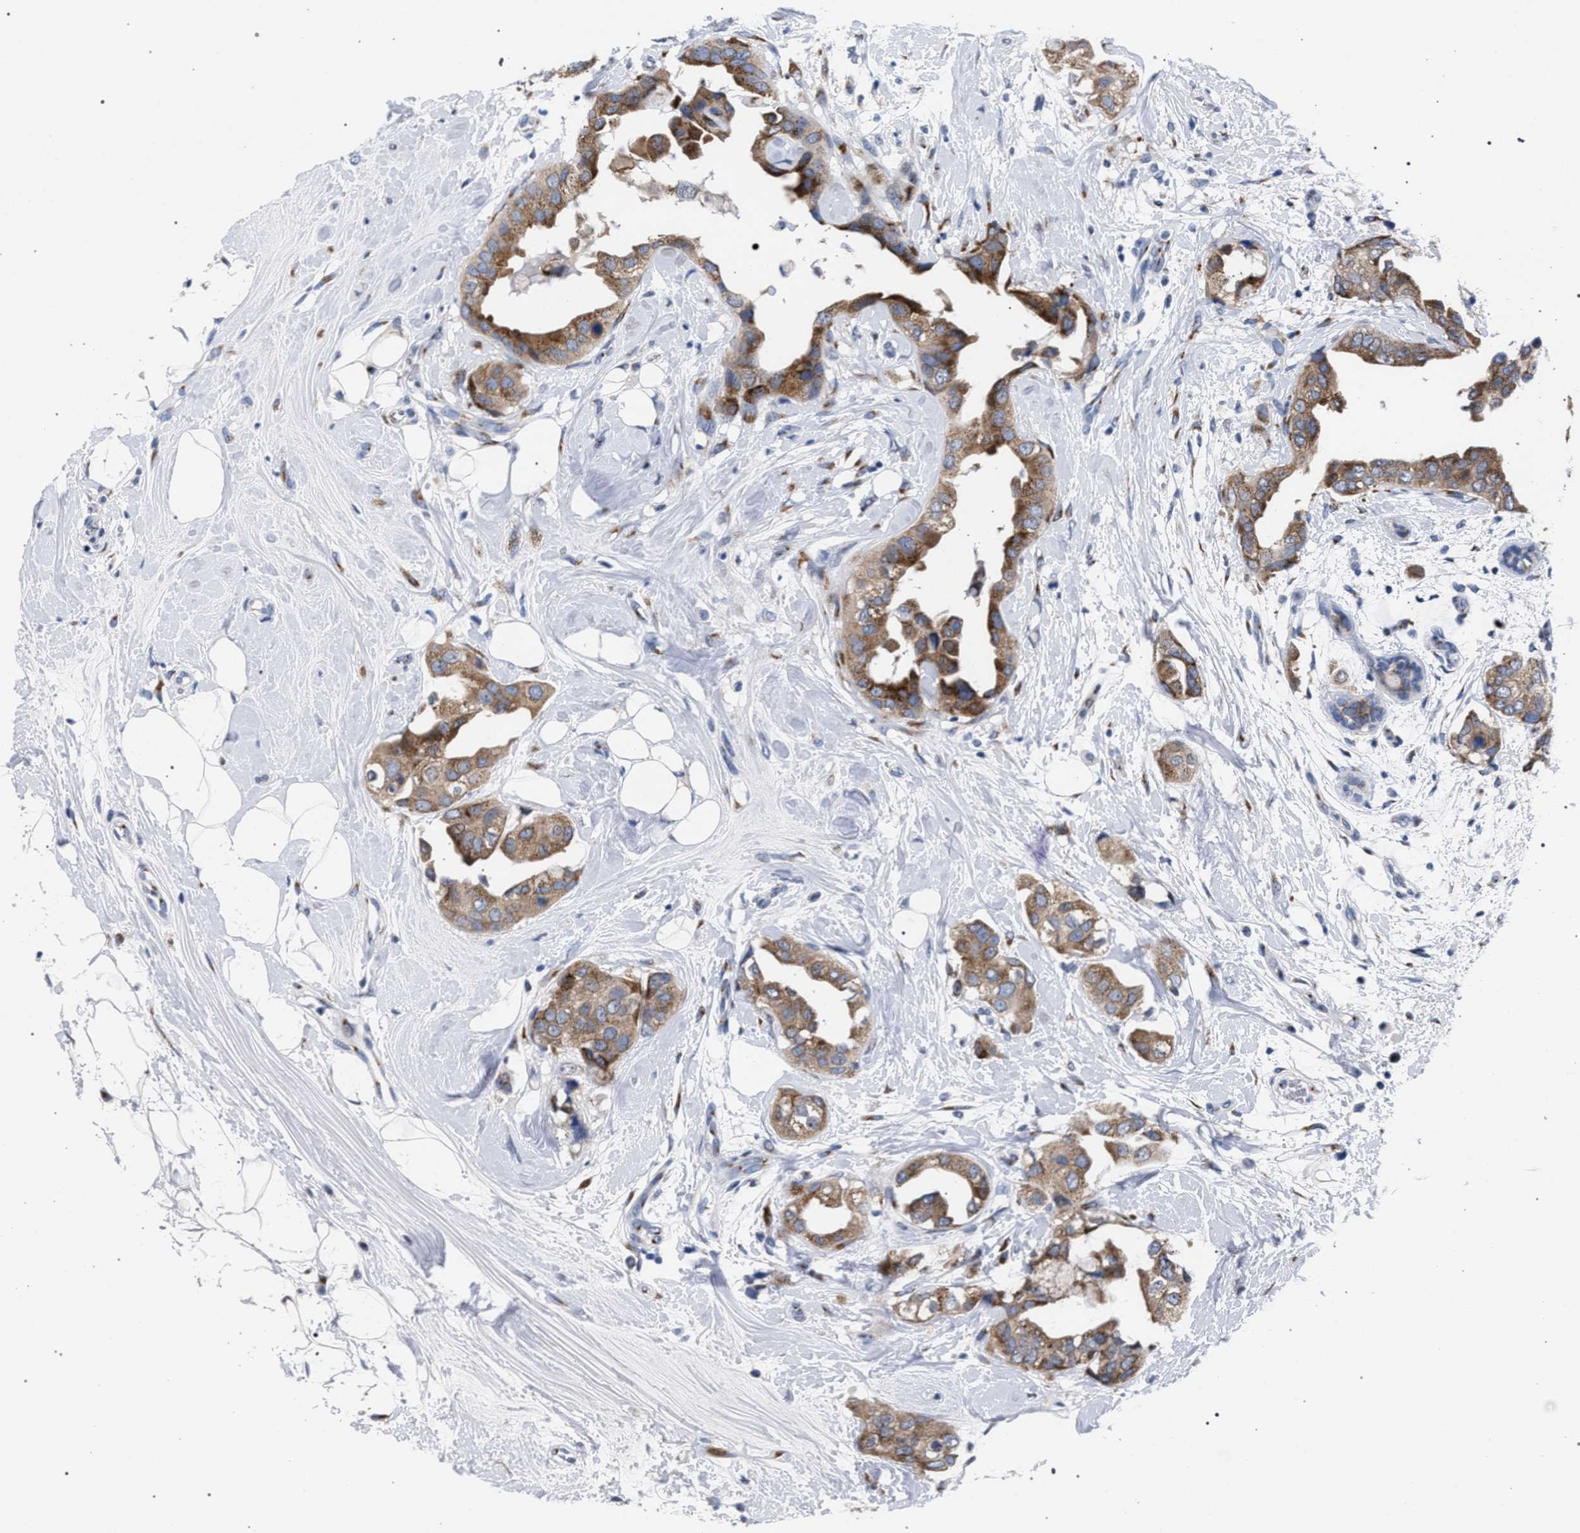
{"staining": {"intensity": "moderate", "quantity": ">75%", "location": "cytoplasmic/membranous"}, "tissue": "breast cancer", "cell_type": "Tumor cells", "image_type": "cancer", "snomed": [{"axis": "morphology", "description": "Duct carcinoma"}, {"axis": "topography", "description": "Breast"}], "caption": "This histopathology image displays immunohistochemistry staining of human invasive ductal carcinoma (breast), with medium moderate cytoplasmic/membranous expression in approximately >75% of tumor cells.", "gene": "GOLGA2", "patient": {"sex": "female", "age": 40}}